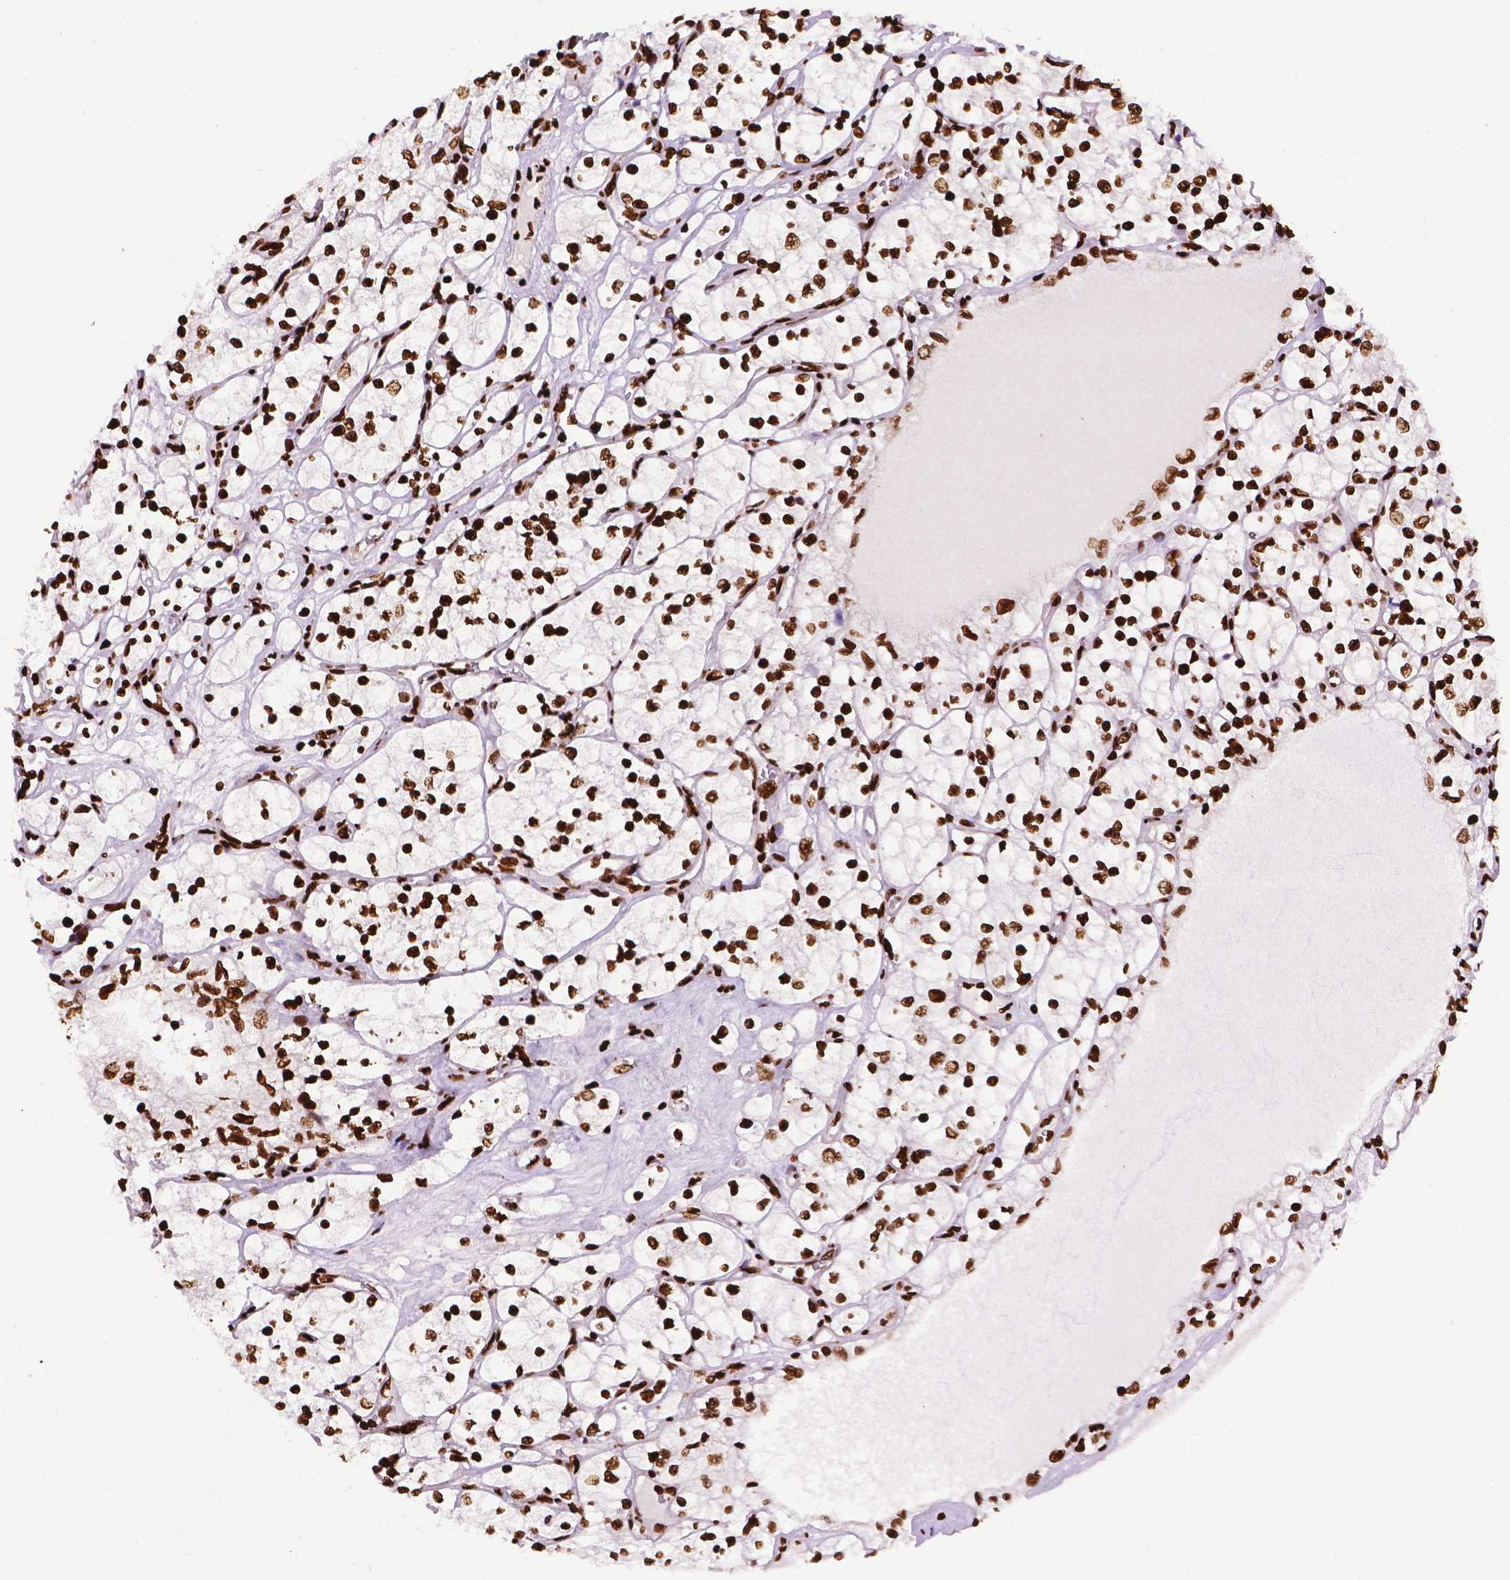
{"staining": {"intensity": "strong", "quantity": ">75%", "location": "nuclear"}, "tissue": "renal cancer", "cell_type": "Tumor cells", "image_type": "cancer", "snomed": [{"axis": "morphology", "description": "Adenocarcinoma, NOS"}, {"axis": "topography", "description": "Kidney"}], "caption": "Protein positivity by immunohistochemistry demonstrates strong nuclear staining in about >75% of tumor cells in renal cancer (adenocarcinoma). Nuclei are stained in blue.", "gene": "SMIM5", "patient": {"sex": "female", "age": 69}}